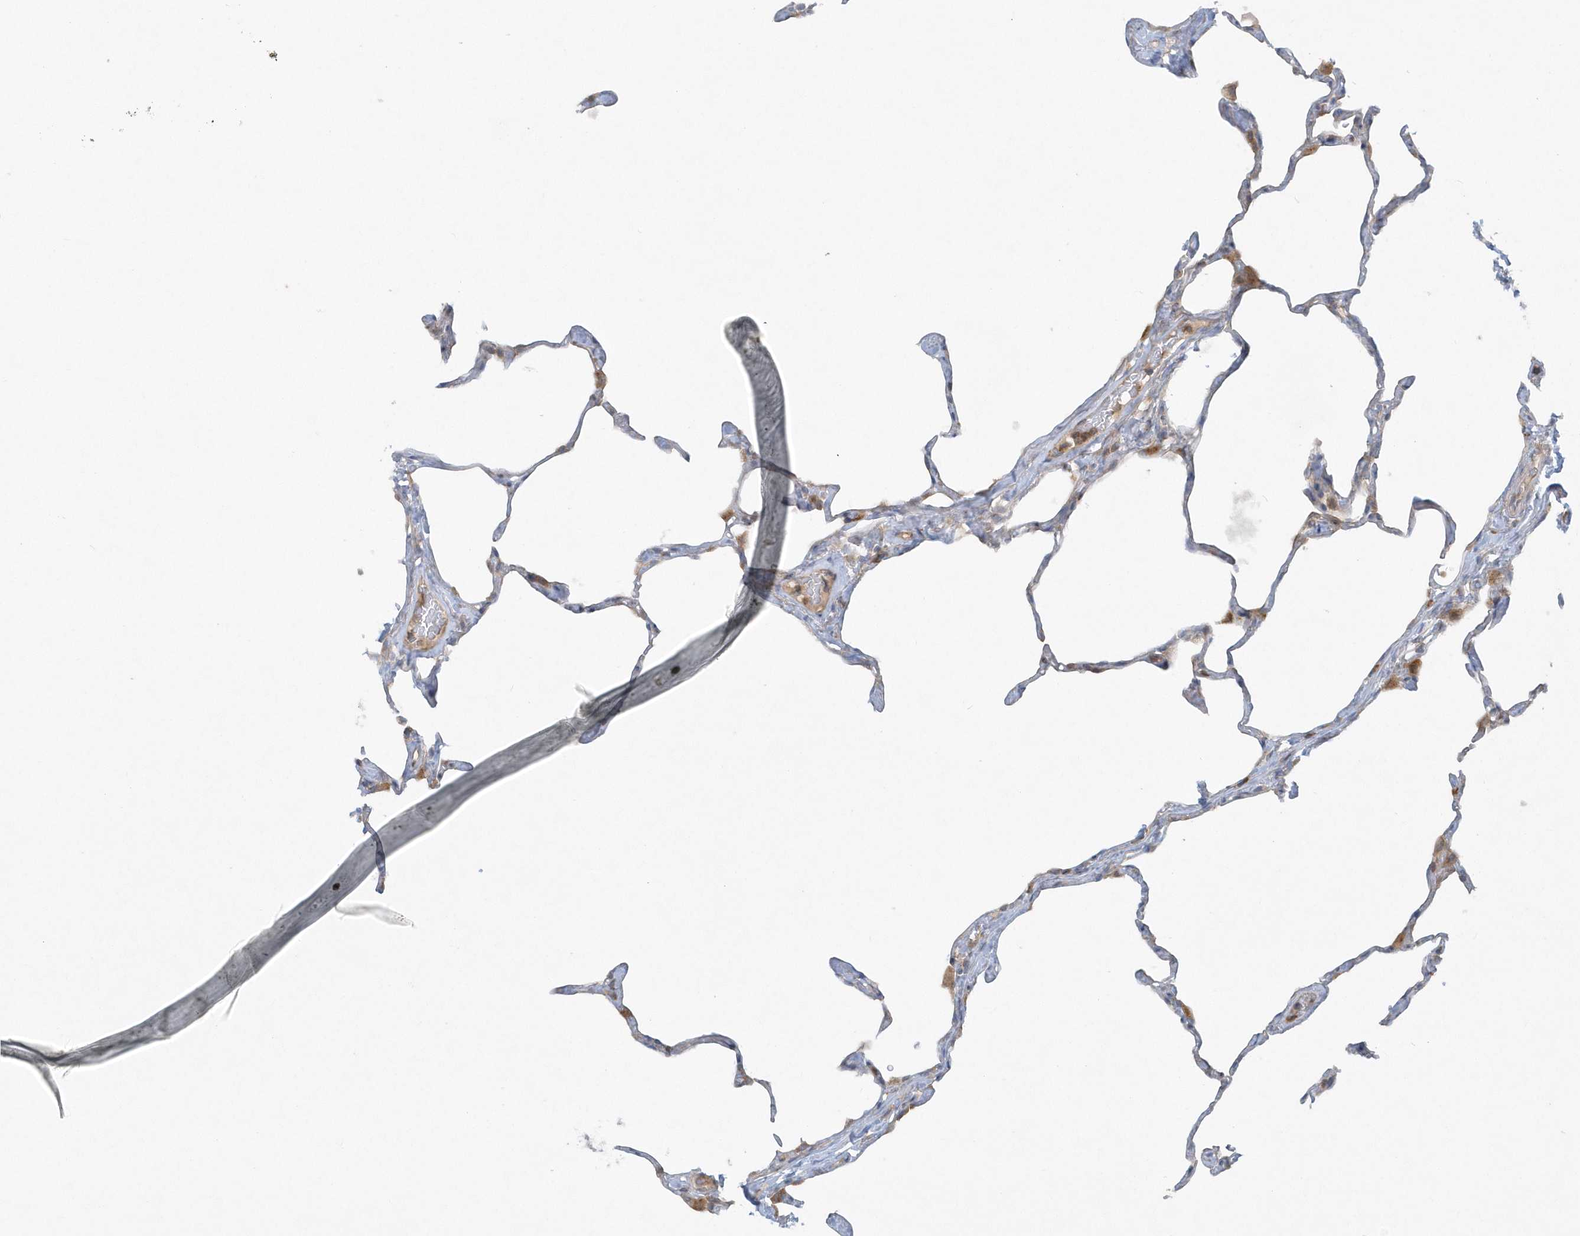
{"staining": {"intensity": "moderate", "quantity": "<25%", "location": "cytoplasmic/membranous"}, "tissue": "lung", "cell_type": "Alveolar cells", "image_type": "normal", "snomed": [{"axis": "morphology", "description": "Normal tissue, NOS"}, {"axis": "topography", "description": "Lung"}], "caption": "Immunohistochemistry image of benign human lung stained for a protein (brown), which shows low levels of moderate cytoplasmic/membranous positivity in approximately <25% of alveolar cells.", "gene": "CNOT10", "patient": {"sex": "male", "age": 65}}